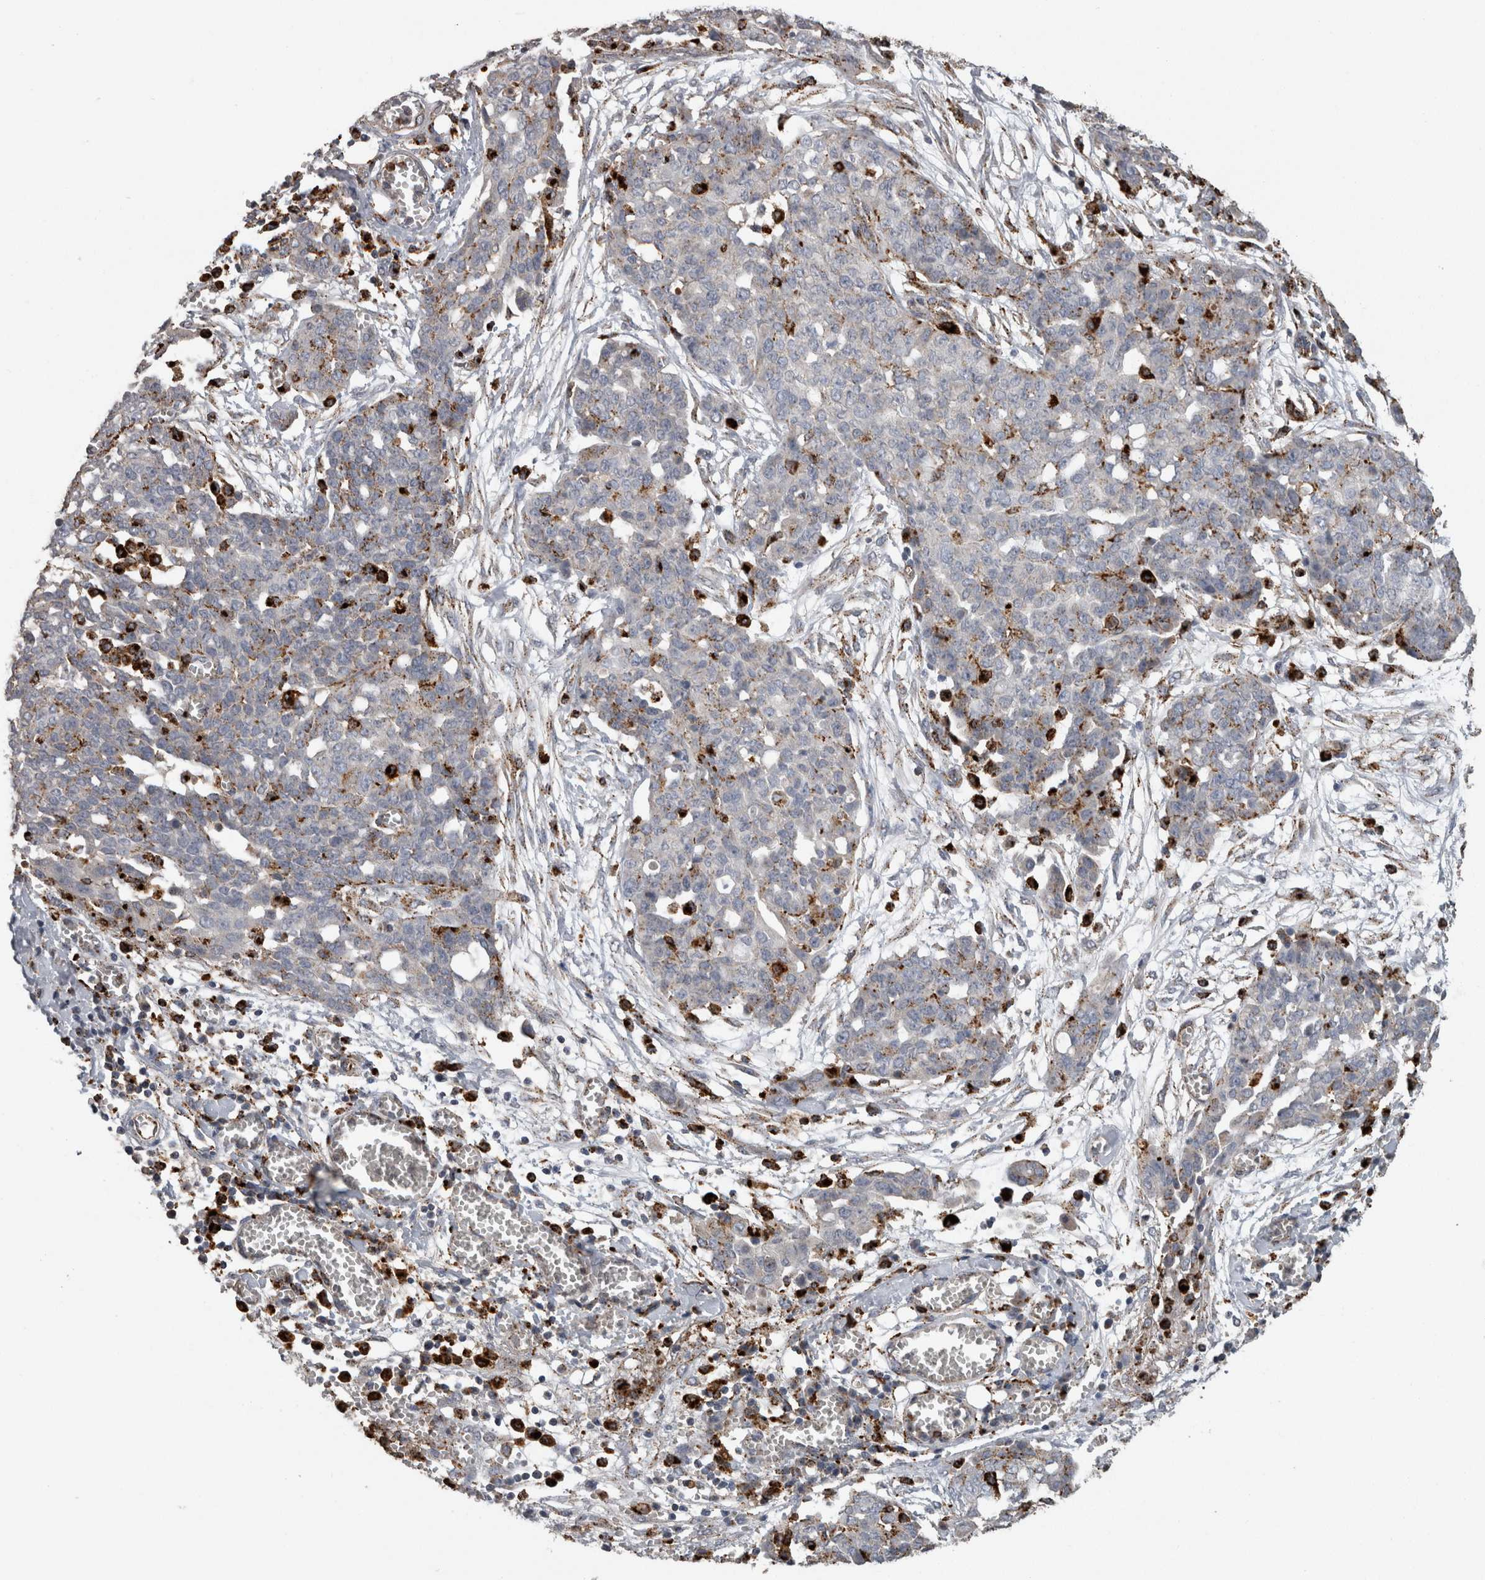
{"staining": {"intensity": "moderate", "quantity": "<25%", "location": "cytoplasmic/membranous"}, "tissue": "ovarian cancer", "cell_type": "Tumor cells", "image_type": "cancer", "snomed": [{"axis": "morphology", "description": "Cystadenocarcinoma, serous, NOS"}, {"axis": "topography", "description": "Soft tissue"}, {"axis": "topography", "description": "Ovary"}], "caption": "Brown immunohistochemical staining in ovarian serous cystadenocarcinoma exhibits moderate cytoplasmic/membranous expression in approximately <25% of tumor cells.", "gene": "CTSZ", "patient": {"sex": "female", "age": 57}}